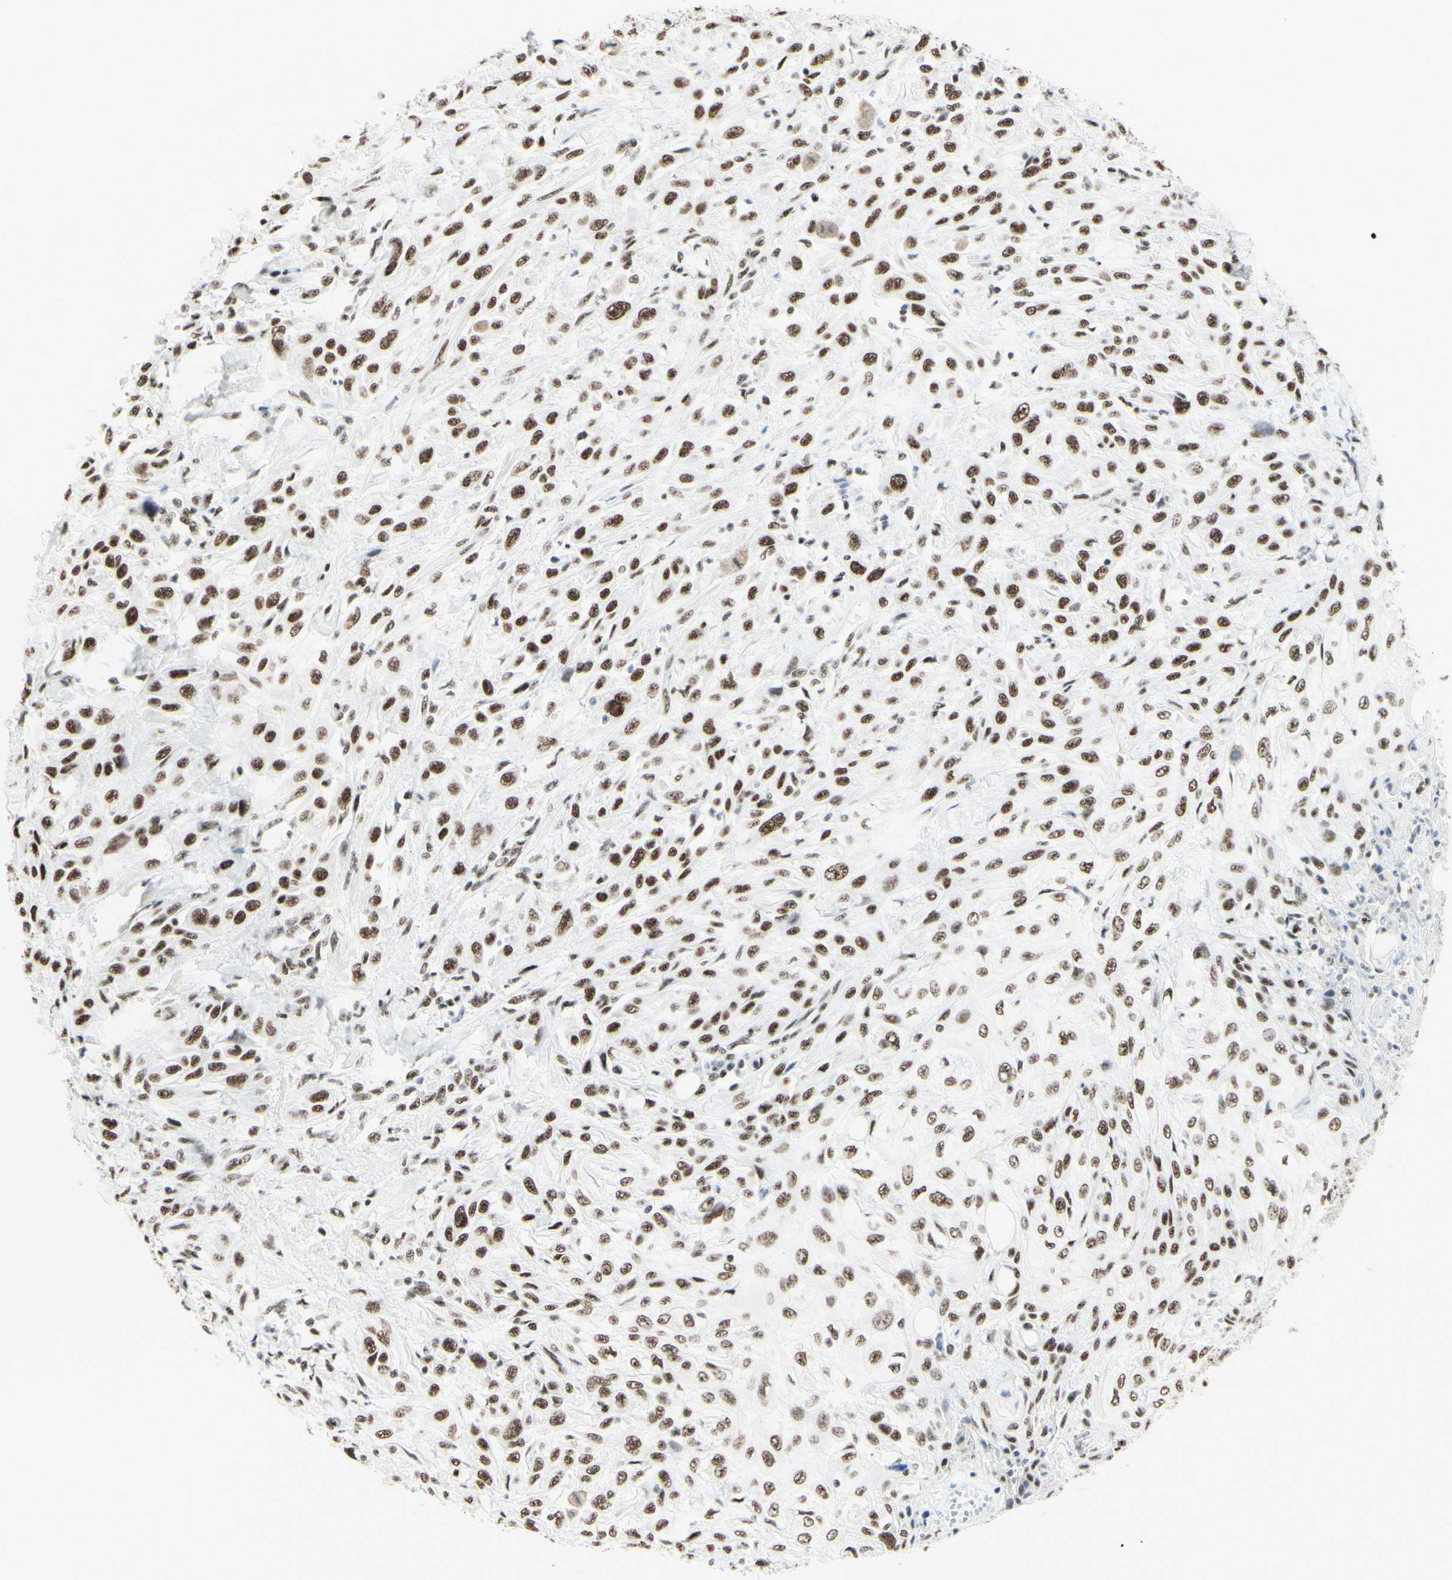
{"staining": {"intensity": "moderate", "quantity": ">75%", "location": "cytoplasmic/membranous,nuclear"}, "tissue": "skin cancer", "cell_type": "Tumor cells", "image_type": "cancer", "snomed": [{"axis": "morphology", "description": "Squamous cell carcinoma, NOS"}, {"axis": "topography", "description": "Skin"}], "caption": "The micrograph exhibits immunohistochemical staining of squamous cell carcinoma (skin). There is moderate cytoplasmic/membranous and nuclear expression is present in approximately >75% of tumor cells.", "gene": "WTAP", "patient": {"sex": "male", "age": 75}}